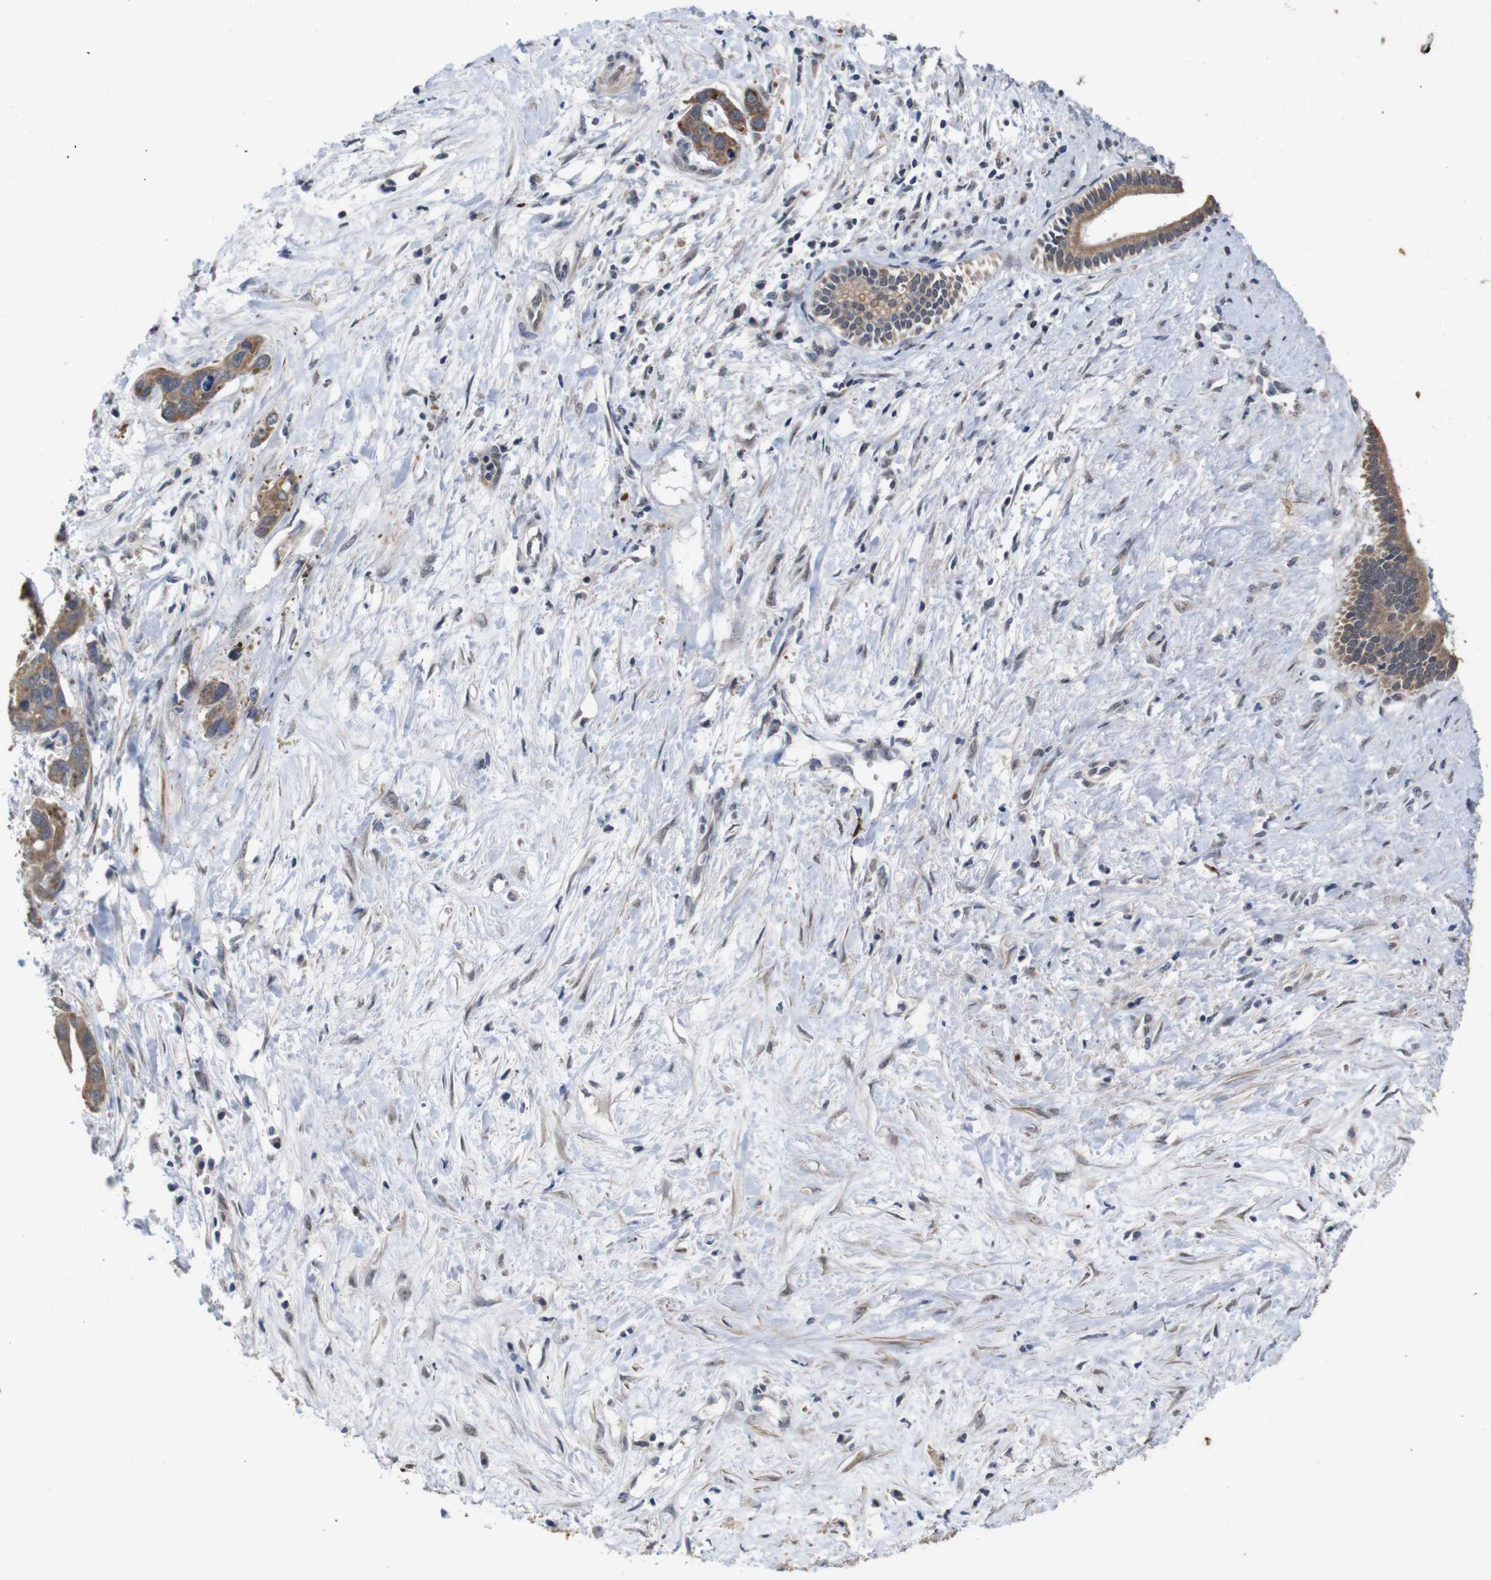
{"staining": {"intensity": "moderate", "quantity": ">75%", "location": "cytoplasmic/membranous"}, "tissue": "liver cancer", "cell_type": "Tumor cells", "image_type": "cancer", "snomed": [{"axis": "morphology", "description": "Cholangiocarcinoma"}, {"axis": "topography", "description": "Liver"}], "caption": "DAB (3,3'-diaminobenzidine) immunohistochemical staining of liver cancer (cholangiocarcinoma) displays moderate cytoplasmic/membranous protein expression in approximately >75% of tumor cells.", "gene": "ATP7B", "patient": {"sex": "female", "age": 65}}